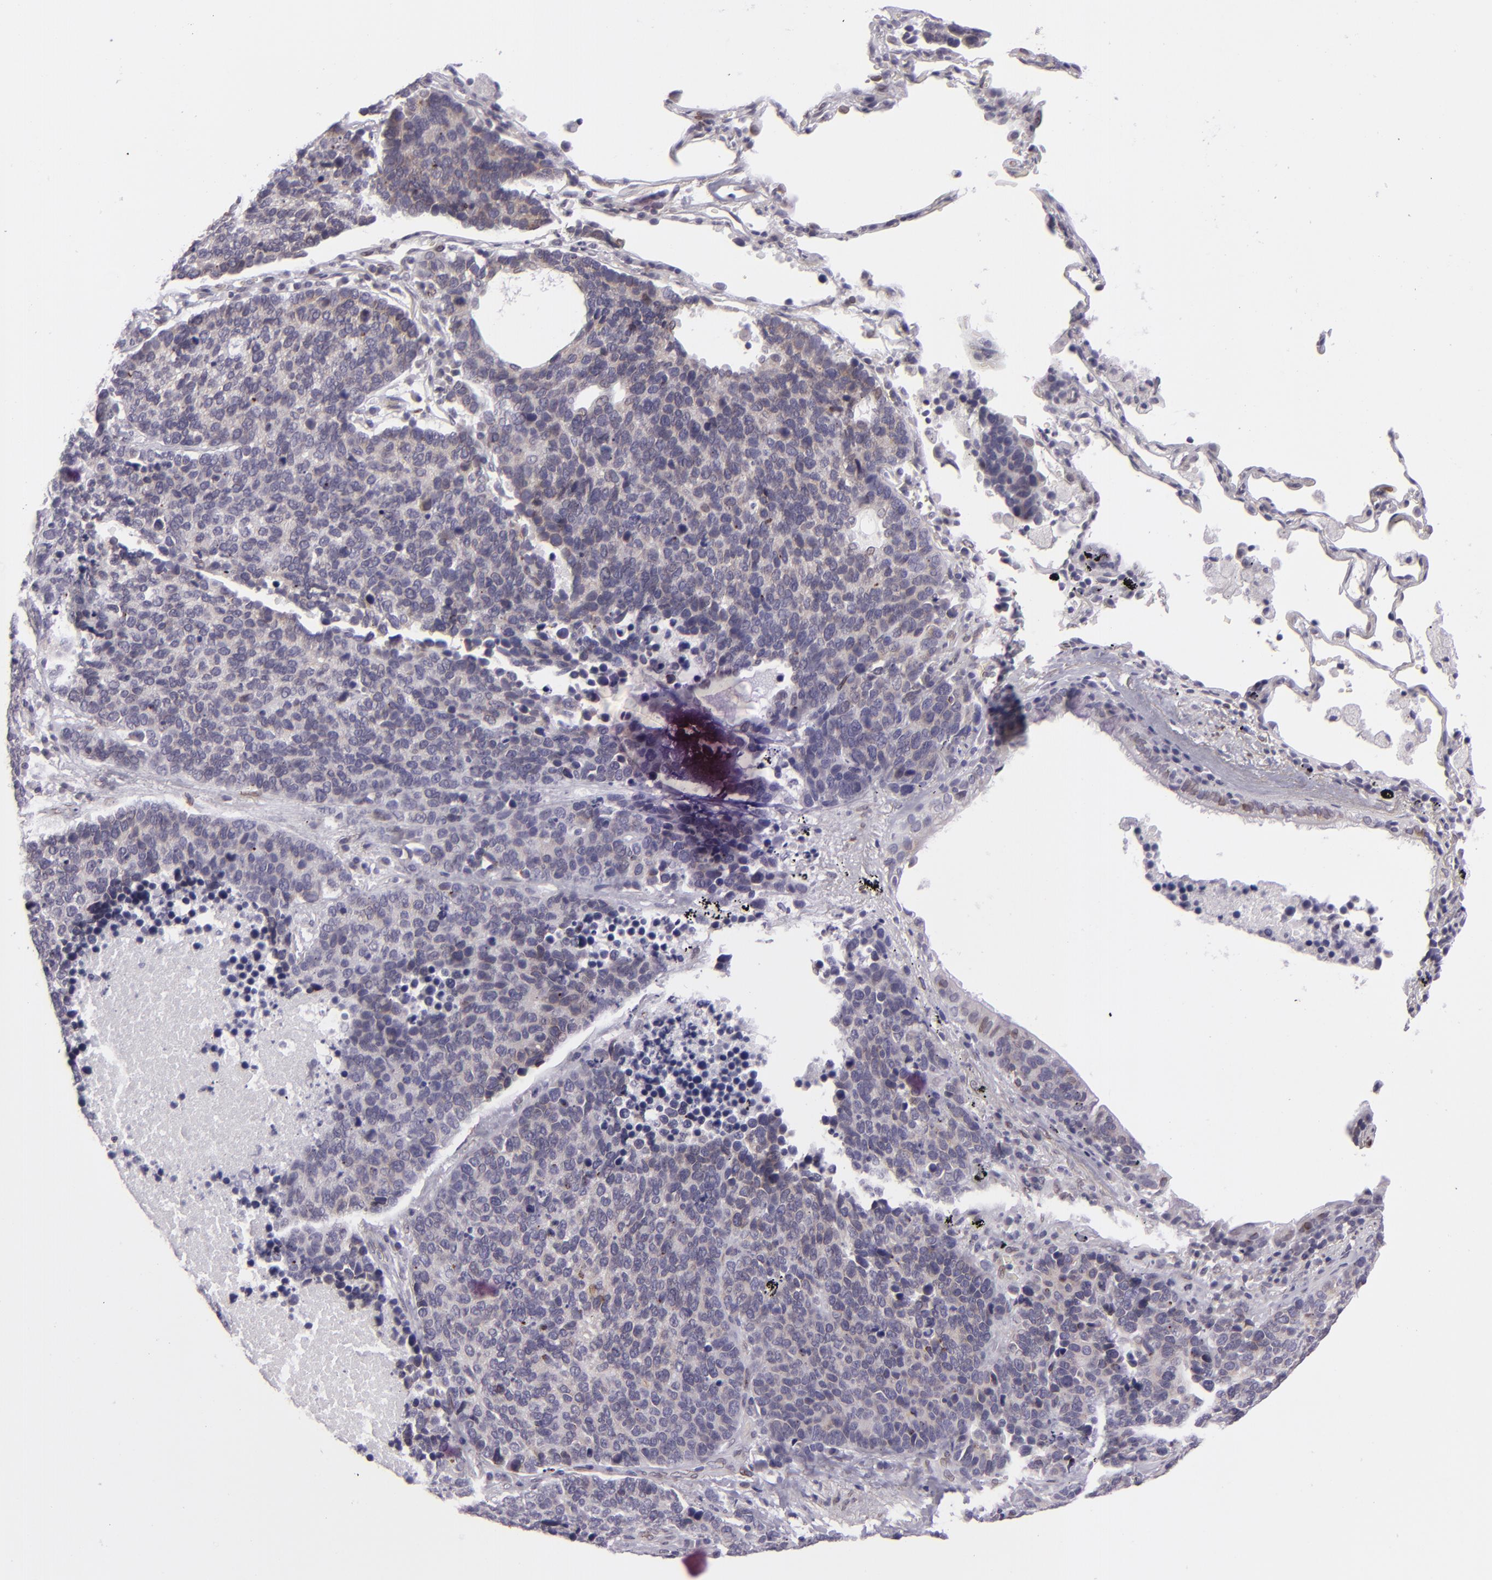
{"staining": {"intensity": "weak", "quantity": "<25%", "location": "cytoplasmic/membranous"}, "tissue": "lung cancer", "cell_type": "Tumor cells", "image_type": "cancer", "snomed": [{"axis": "morphology", "description": "Neoplasm, malignant, NOS"}, {"axis": "topography", "description": "Lung"}], "caption": "Tumor cells show no significant protein positivity in malignant neoplasm (lung).", "gene": "EMD", "patient": {"sex": "female", "age": 75}}